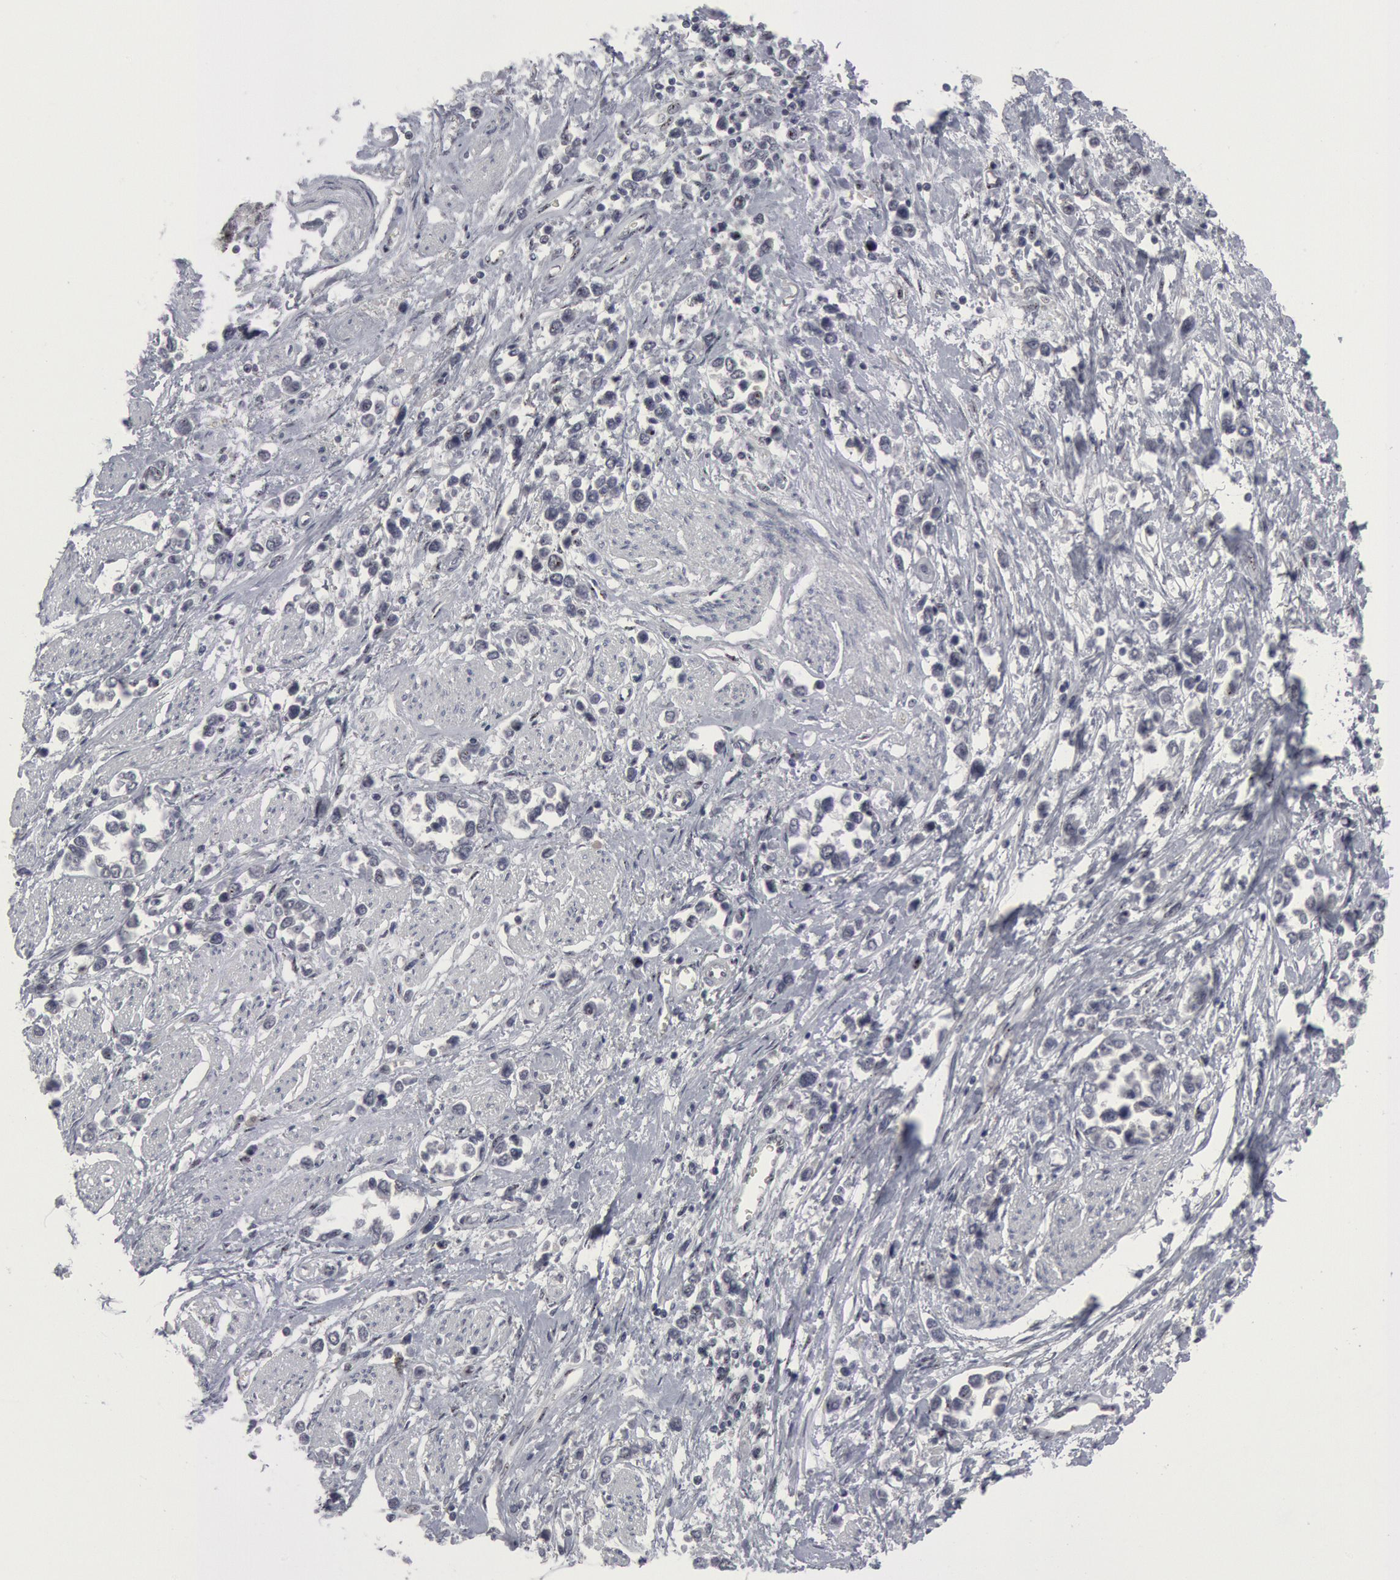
{"staining": {"intensity": "negative", "quantity": "none", "location": "none"}, "tissue": "stomach cancer", "cell_type": "Tumor cells", "image_type": "cancer", "snomed": [{"axis": "morphology", "description": "Adenocarcinoma, NOS"}, {"axis": "topography", "description": "Stomach, upper"}], "caption": "The IHC histopathology image has no significant staining in tumor cells of adenocarcinoma (stomach) tissue.", "gene": "FOXO1", "patient": {"sex": "male", "age": 76}}